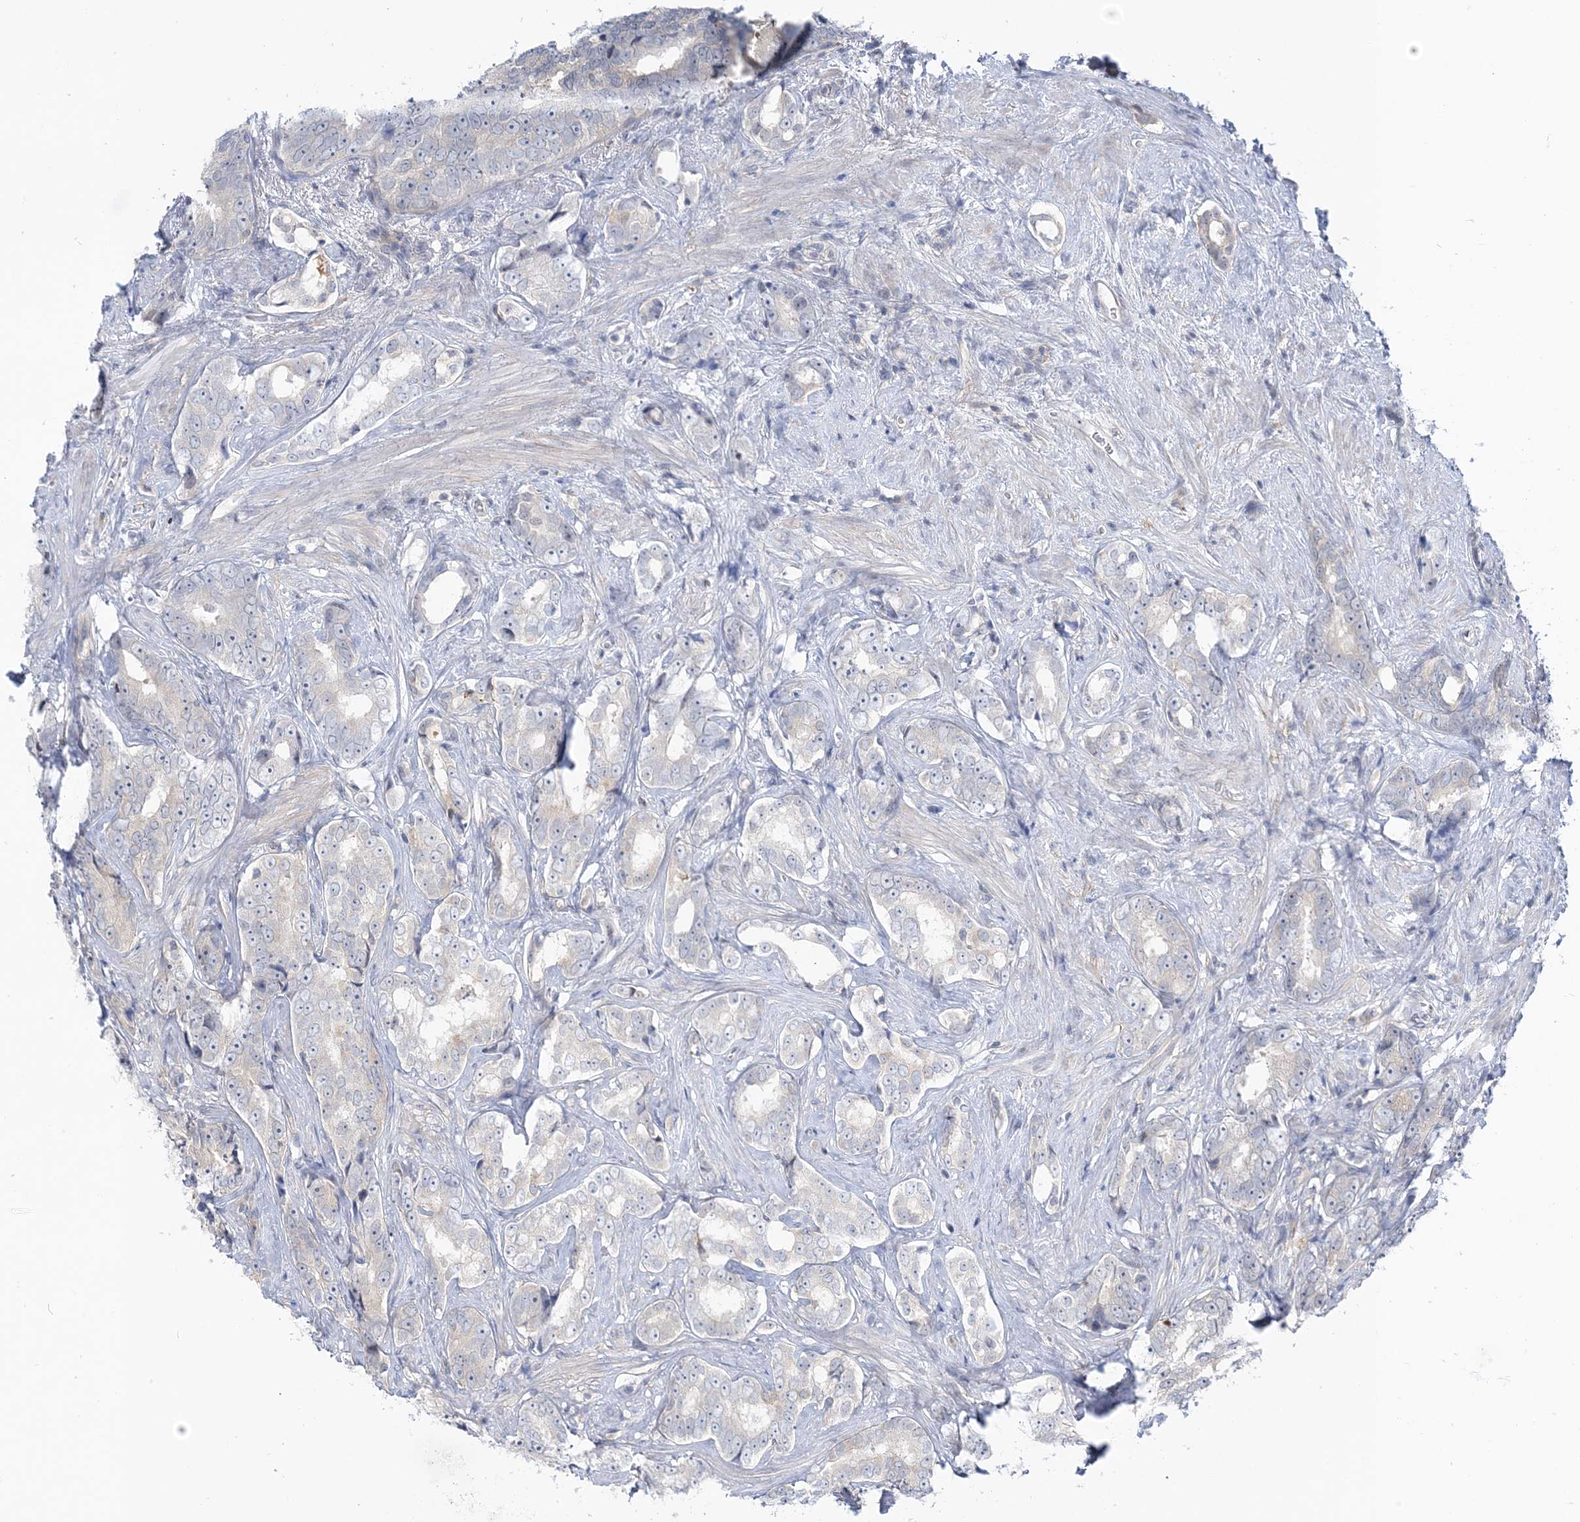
{"staining": {"intensity": "negative", "quantity": "none", "location": "none"}, "tissue": "prostate cancer", "cell_type": "Tumor cells", "image_type": "cancer", "snomed": [{"axis": "morphology", "description": "Adenocarcinoma, High grade"}, {"axis": "topography", "description": "Prostate"}], "caption": "IHC image of human prostate cancer (high-grade adenocarcinoma) stained for a protein (brown), which displays no expression in tumor cells.", "gene": "THADA", "patient": {"sex": "male", "age": 66}}